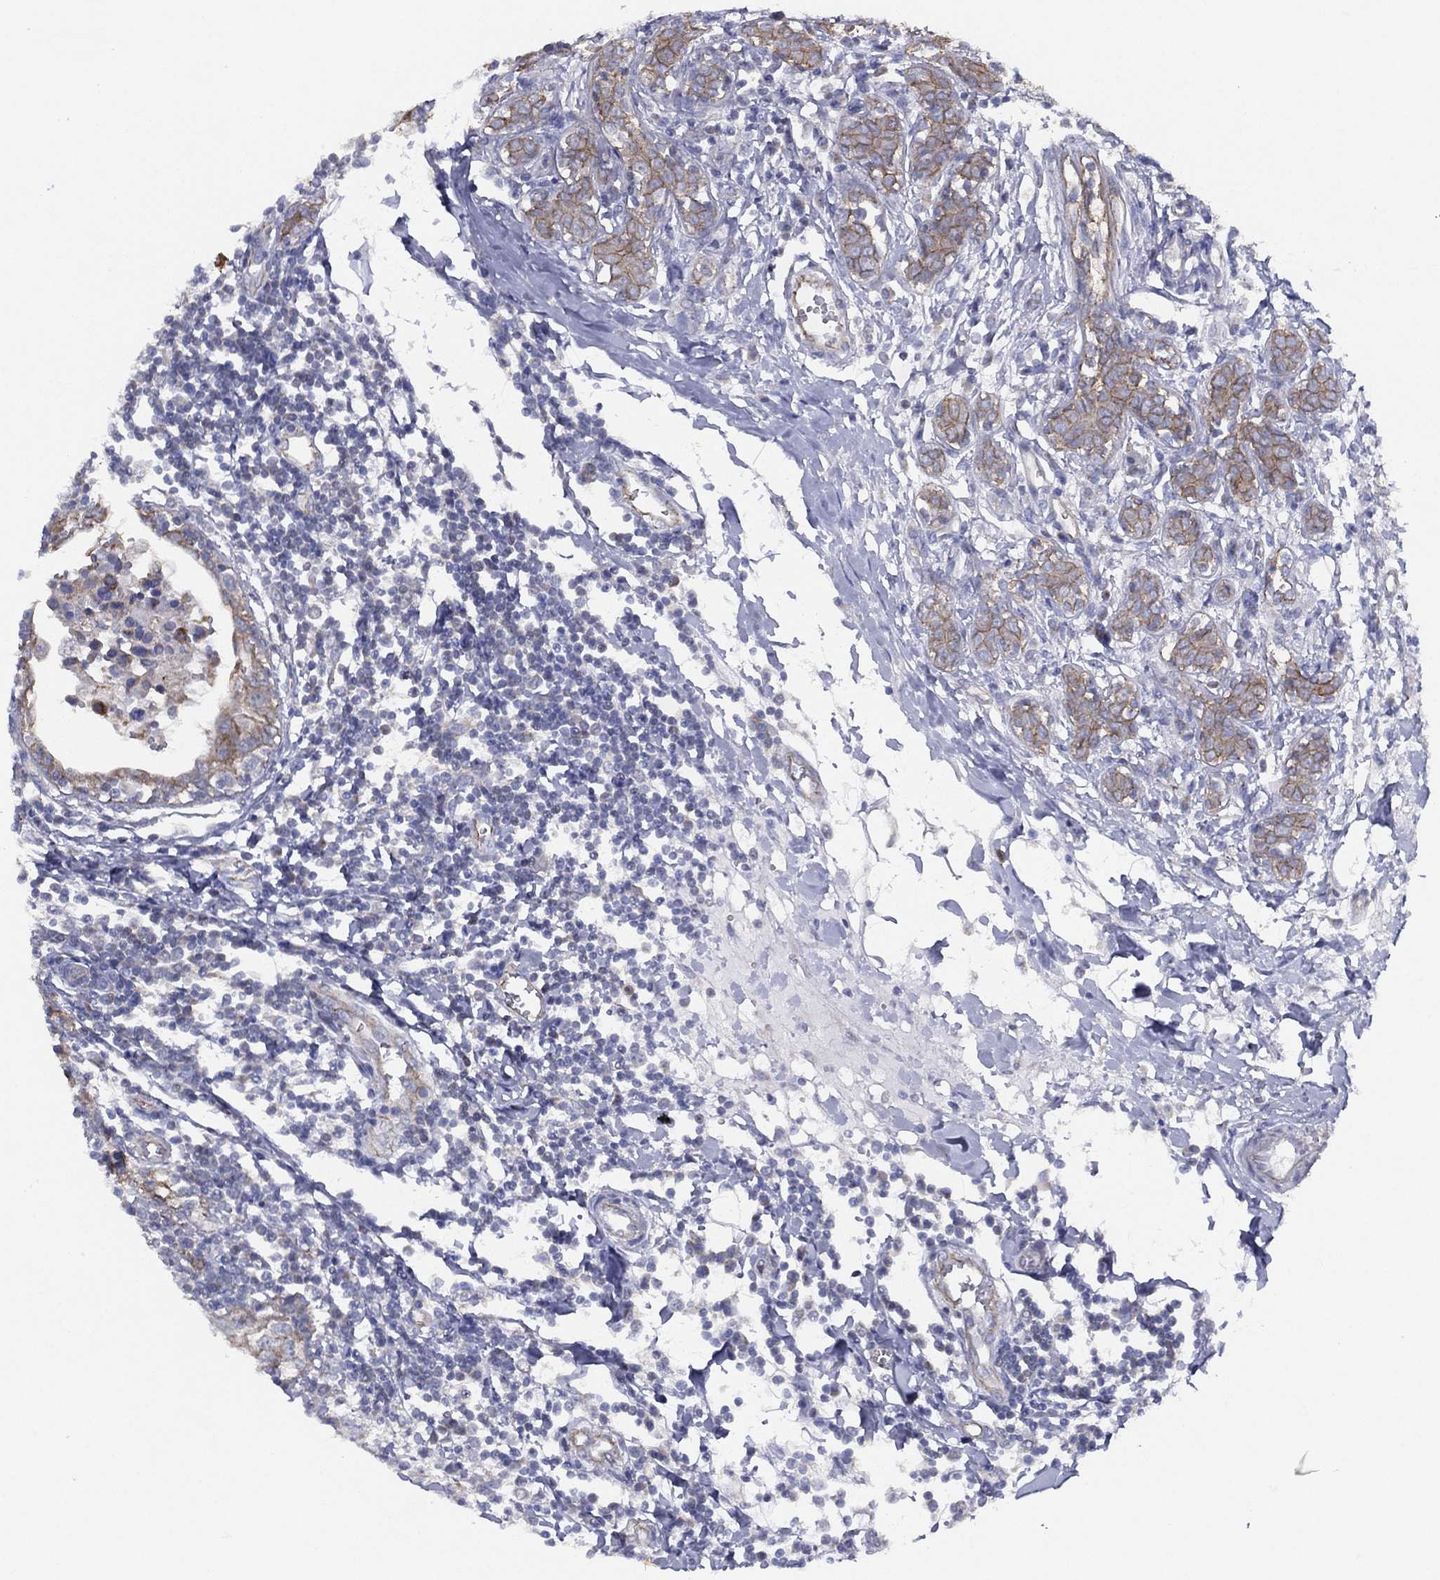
{"staining": {"intensity": "moderate", "quantity": "<25%", "location": "cytoplasmic/membranous"}, "tissue": "breast cancer", "cell_type": "Tumor cells", "image_type": "cancer", "snomed": [{"axis": "morphology", "description": "Duct carcinoma"}, {"axis": "topography", "description": "Breast"}], "caption": "Immunohistochemical staining of human breast cancer displays moderate cytoplasmic/membranous protein expression in about <25% of tumor cells.", "gene": "ZNF223", "patient": {"sex": "female", "age": 30}}